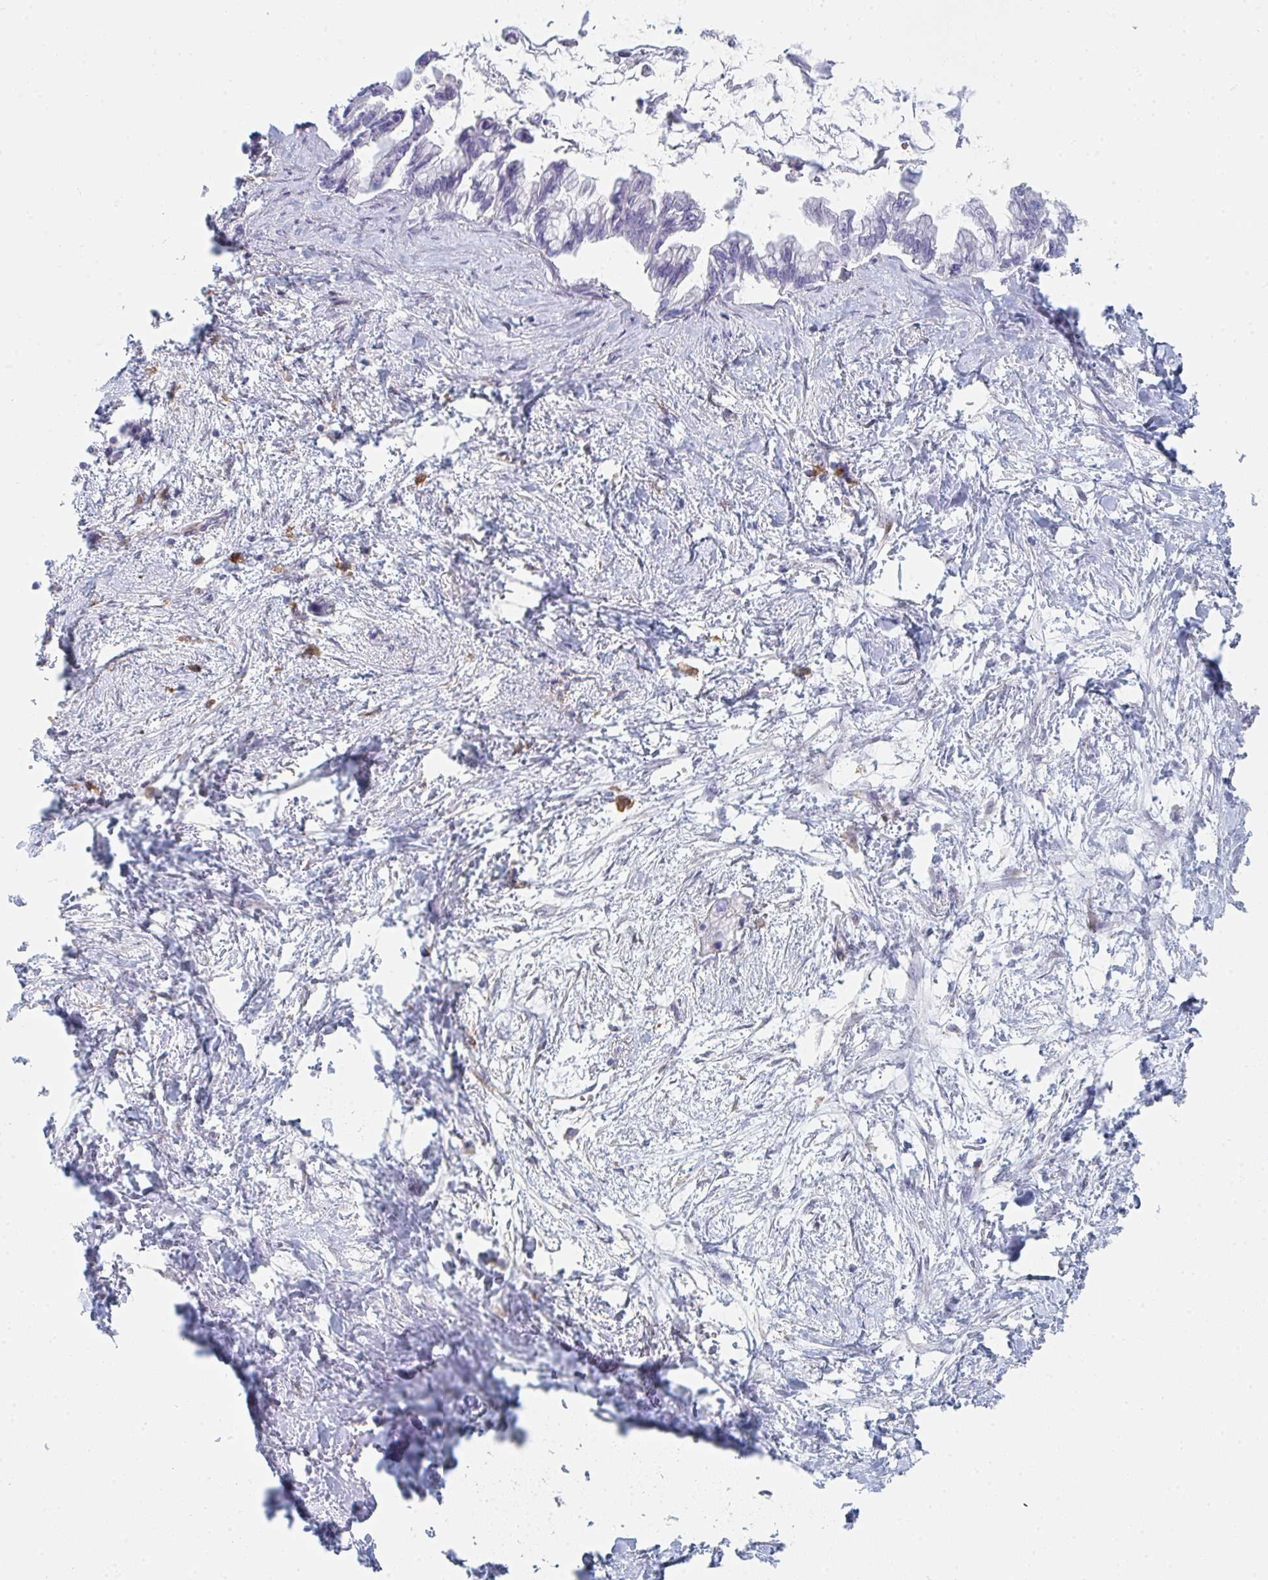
{"staining": {"intensity": "negative", "quantity": "none", "location": "none"}, "tissue": "pancreatic cancer", "cell_type": "Tumor cells", "image_type": "cancer", "snomed": [{"axis": "morphology", "description": "Adenocarcinoma, NOS"}, {"axis": "topography", "description": "Pancreas"}], "caption": "High magnification brightfield microscopy of adenocarcinoma (pancreatic) stained with DAB (brown) and counterstained with hematoxylin (blue): tumor cells show no significant staining.", "gene": "DAB2", "patient": {"sex": "male", "age": 61}}